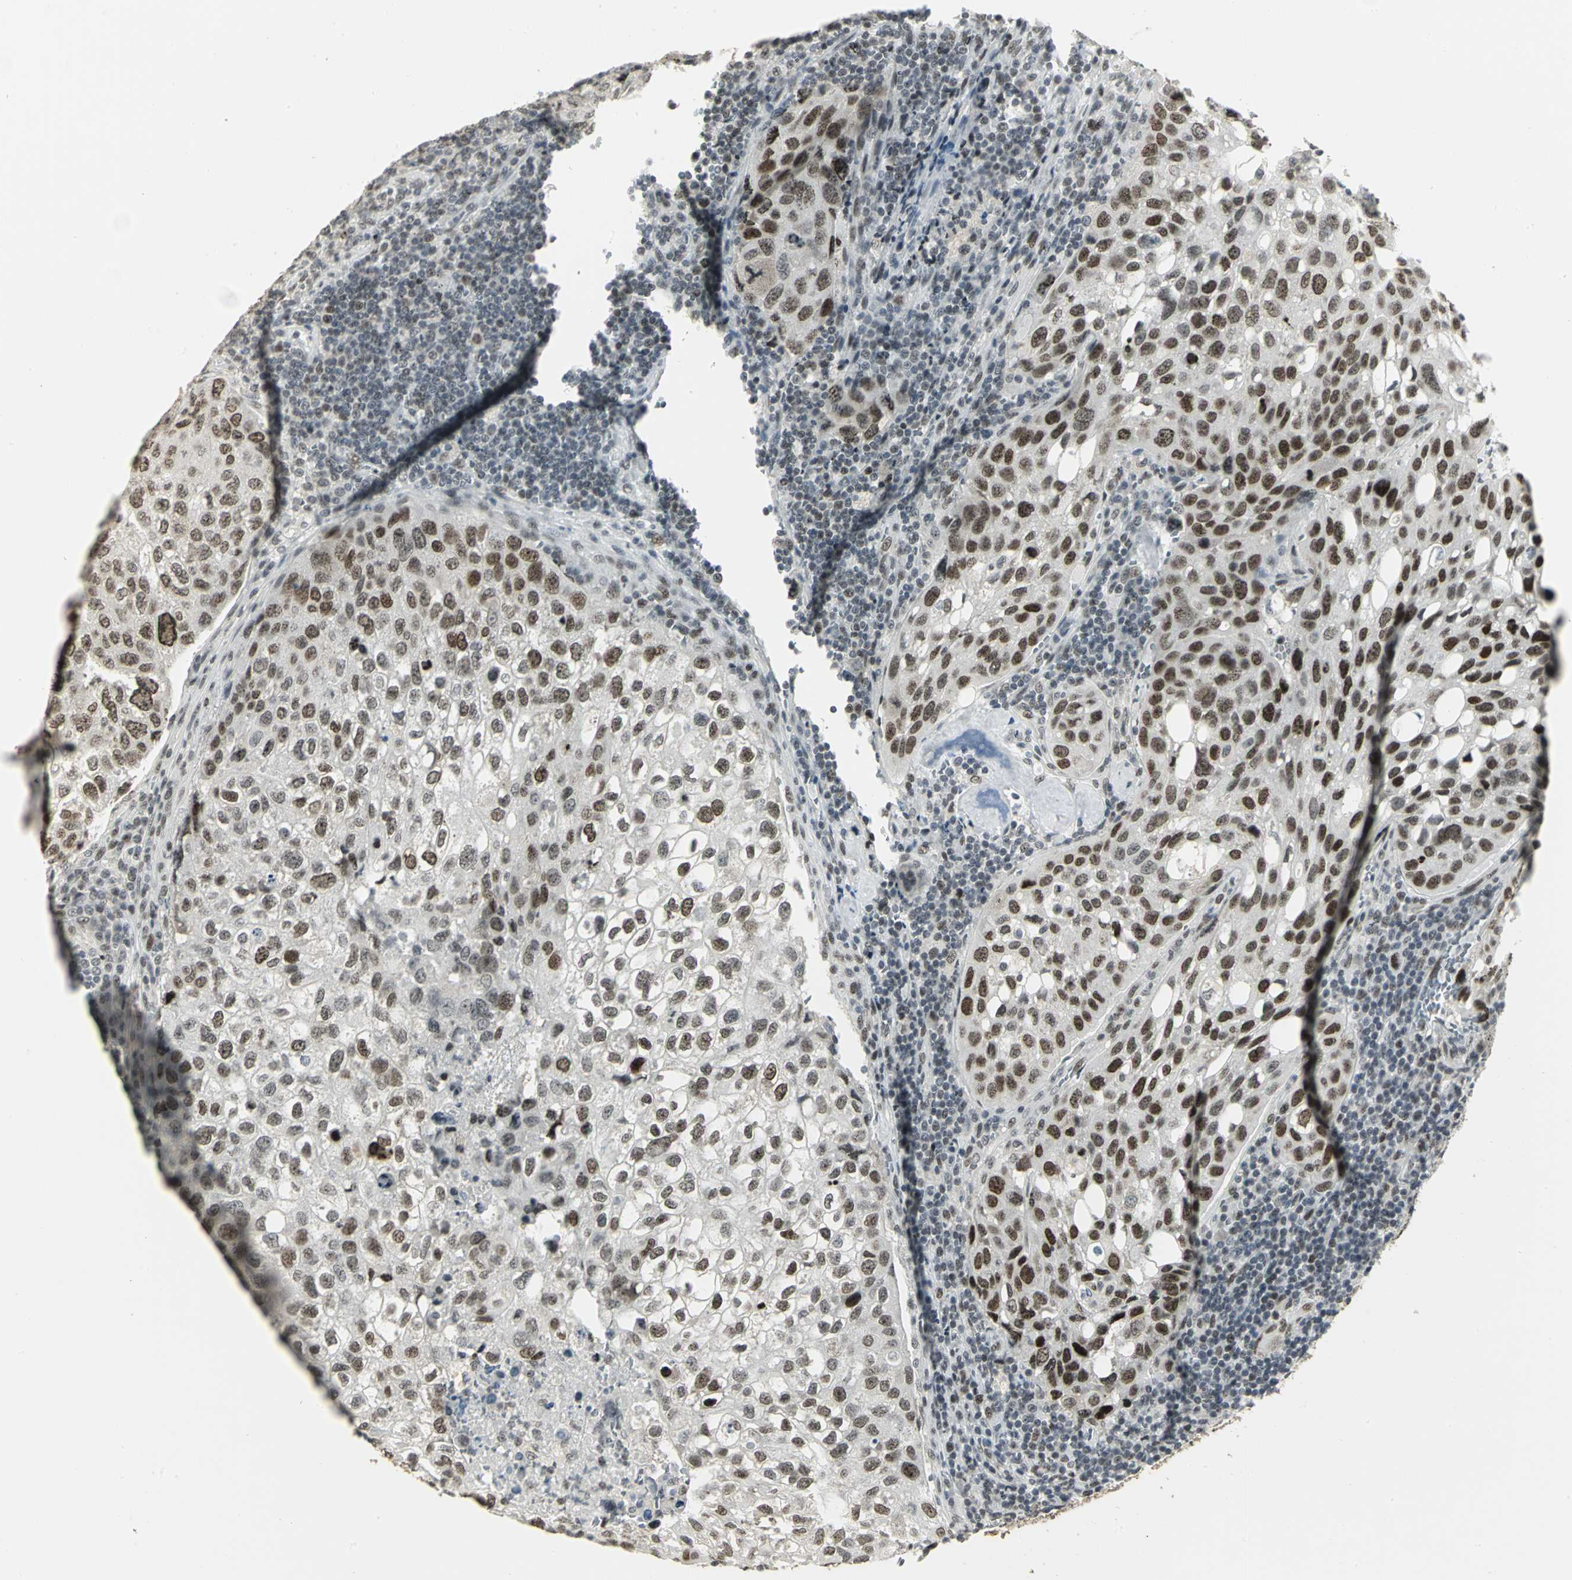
{"staining": {"intensity": "strong", "quantity": ">75%", "location": "nuclear"}, "tissue": "urothelial cancer", "cell_type": "Tumor cells", "image_type": "cancer", "snomed": [{"axis": "morphology", "description": "Urothelial carcinoma, High grade"}, {"axis": "topography", "description": "Lymph node"}, {"axis": "topography", "description": "Urinary bladder"}], "caption": "About >75% of tumor cells in high-grade urothelial carcinoma demonstrate strong nuclear protein staining as visualized by brown immunohistochemical staining.", "gene": "CBX3", "patient": {"sex": "male", "age": 51}}